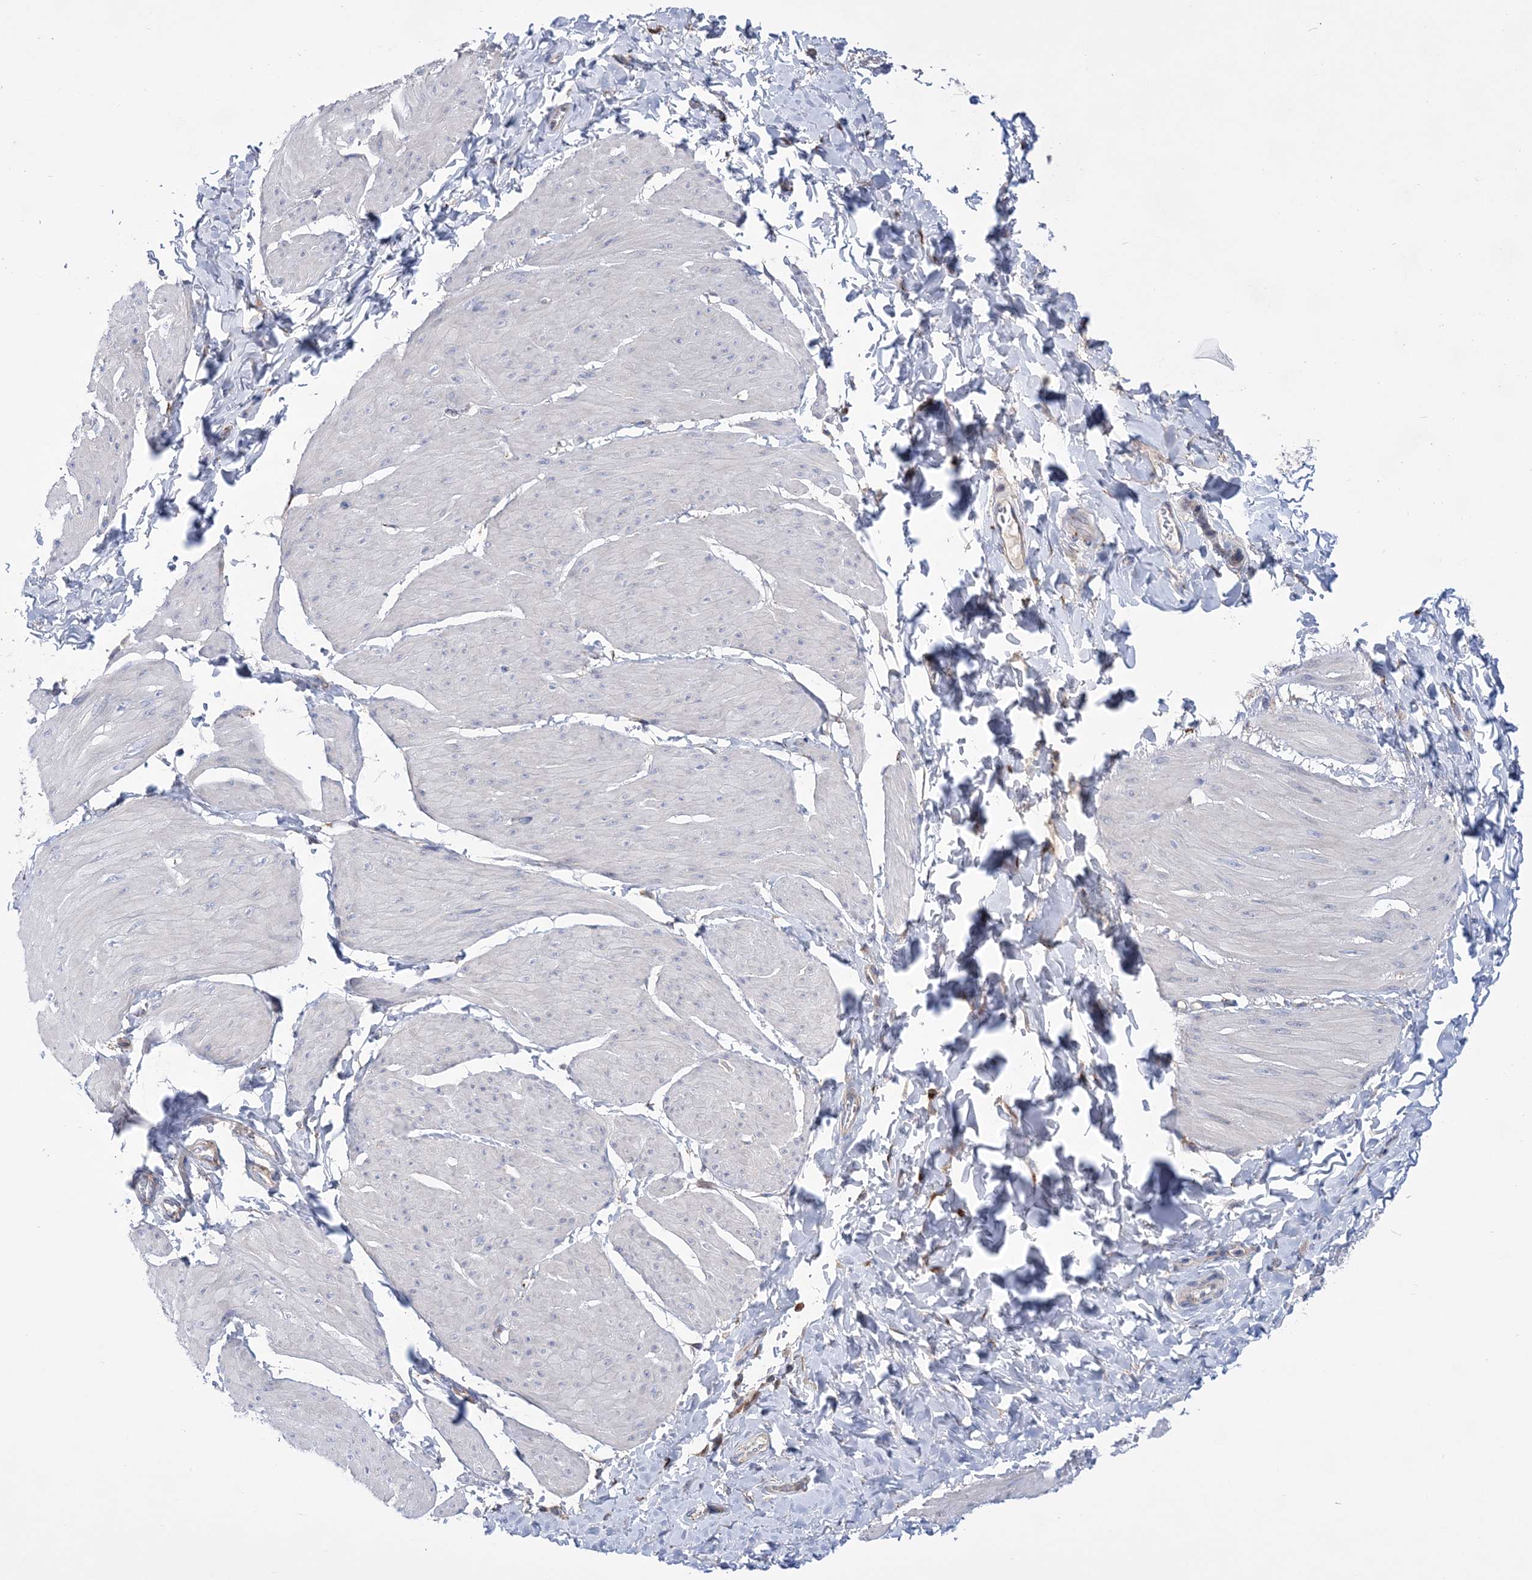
{"staining": {"intensity": "negative", "quantity": "none", "location": "none"}, "tissue": "smooth muscle", "cell_type": "Smooth muscle cells", "image_type": "normal", "snomed": [{"axis": "morphology", "description": "Urothelial carcinoma, High grade"}, {"axis": "topography", "description": "Urinary bladder"}], "caption": "The micrograph reveals no significant positivity in smooth muscle cells of smooth muscle. (Immunohistochemistry, brightfield microscopy, high magnification).", "gene": "COPB2", "patient": {"sex": "male", "age": 46}}